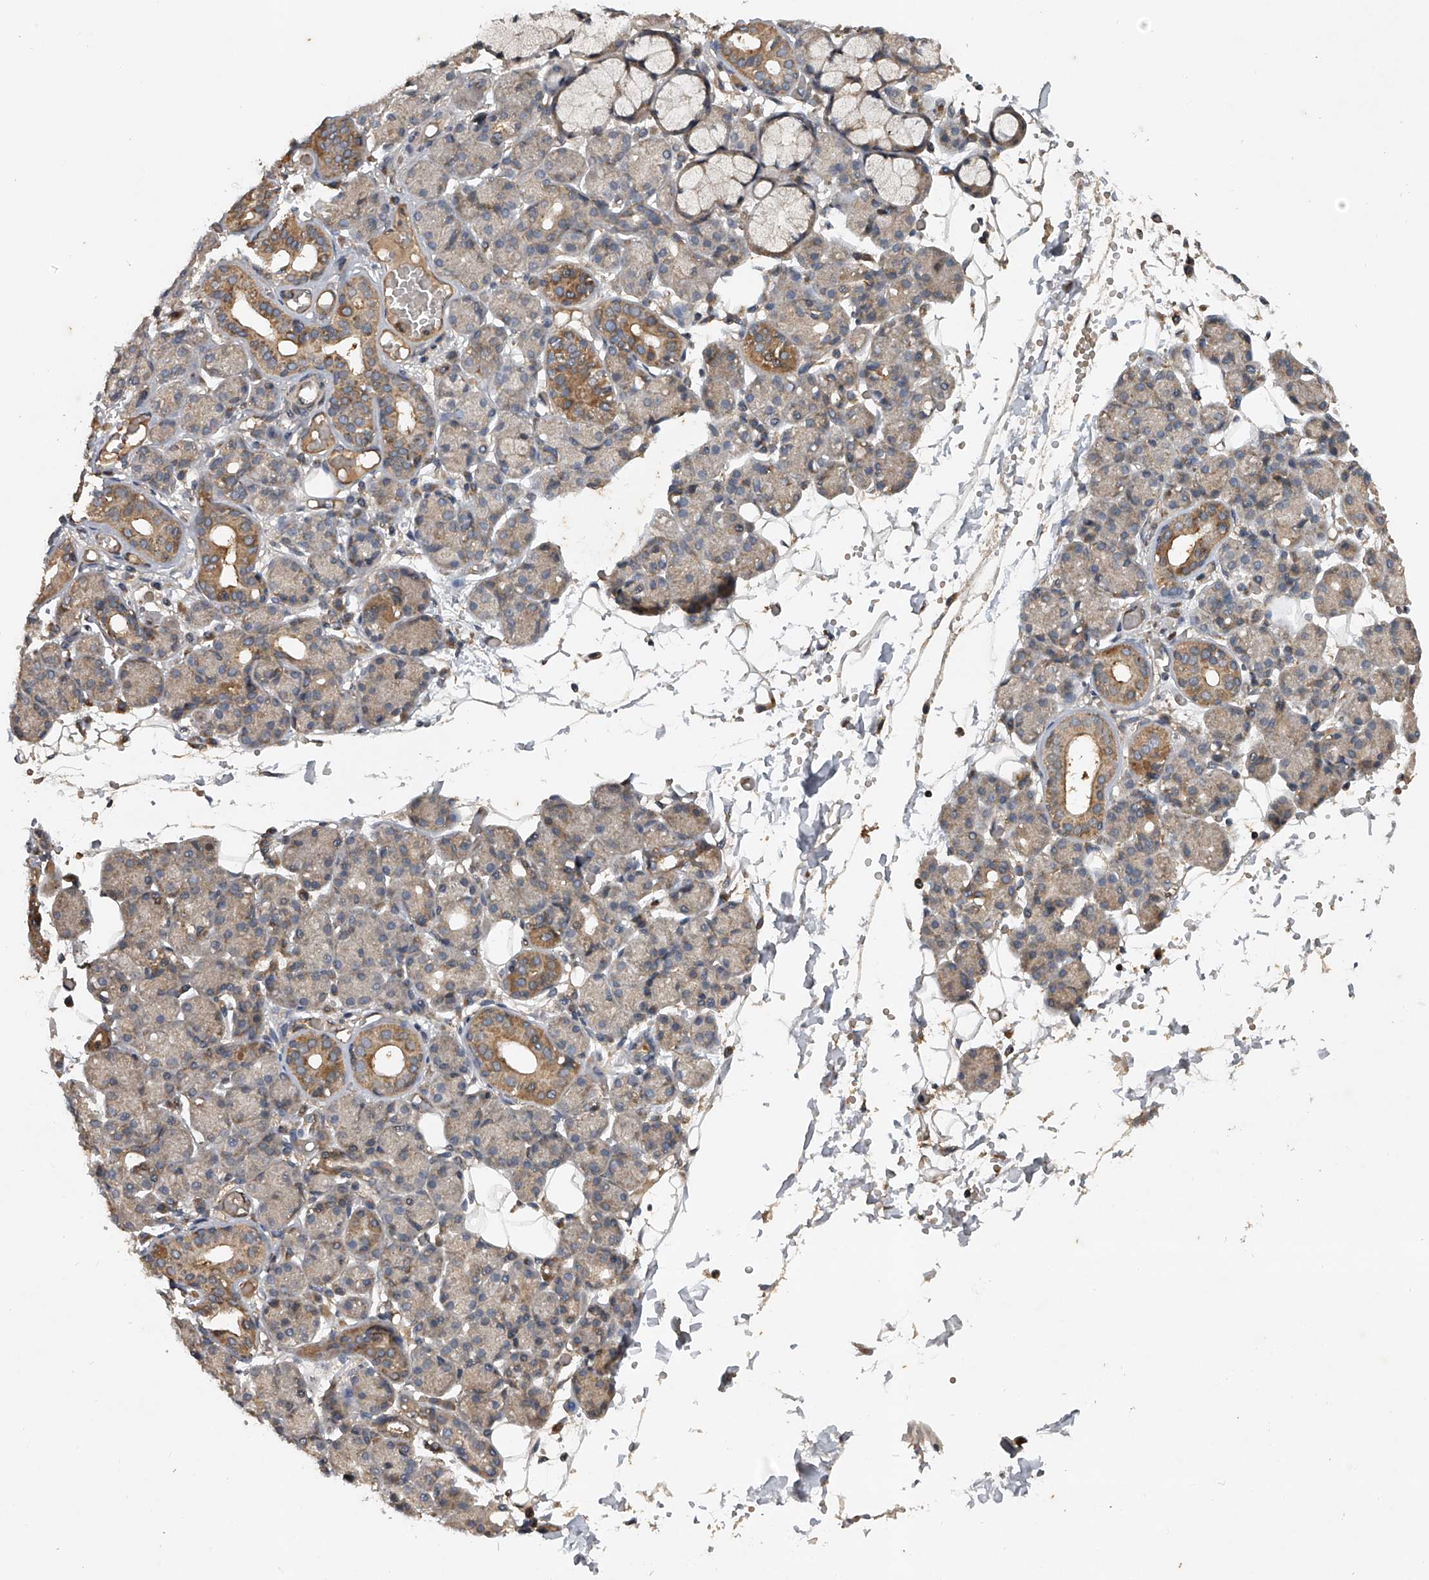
{"staining": {"intensity": "moderate", "quantity": "<25%", "location": "cytoplasmic/membranous"}, "tissue": "salivary gland", "cell_type": "Glandular cells", "image_type": "normal", "snomed": [{"axis": "morphology", "description": "Normal tissue, NOS"}, {"axis": "topography", "description": "Salivary gland"}], "caption": "High-power microscopy captured an immunohistochemistry (IHC) histopathology image of normal salivary gland, revealing moderate cytoplasmic/membranous positivity in approximately <25% of glandular cells.", "gene": "NFS1", "patient": {"sex": "male", "age": 63}}